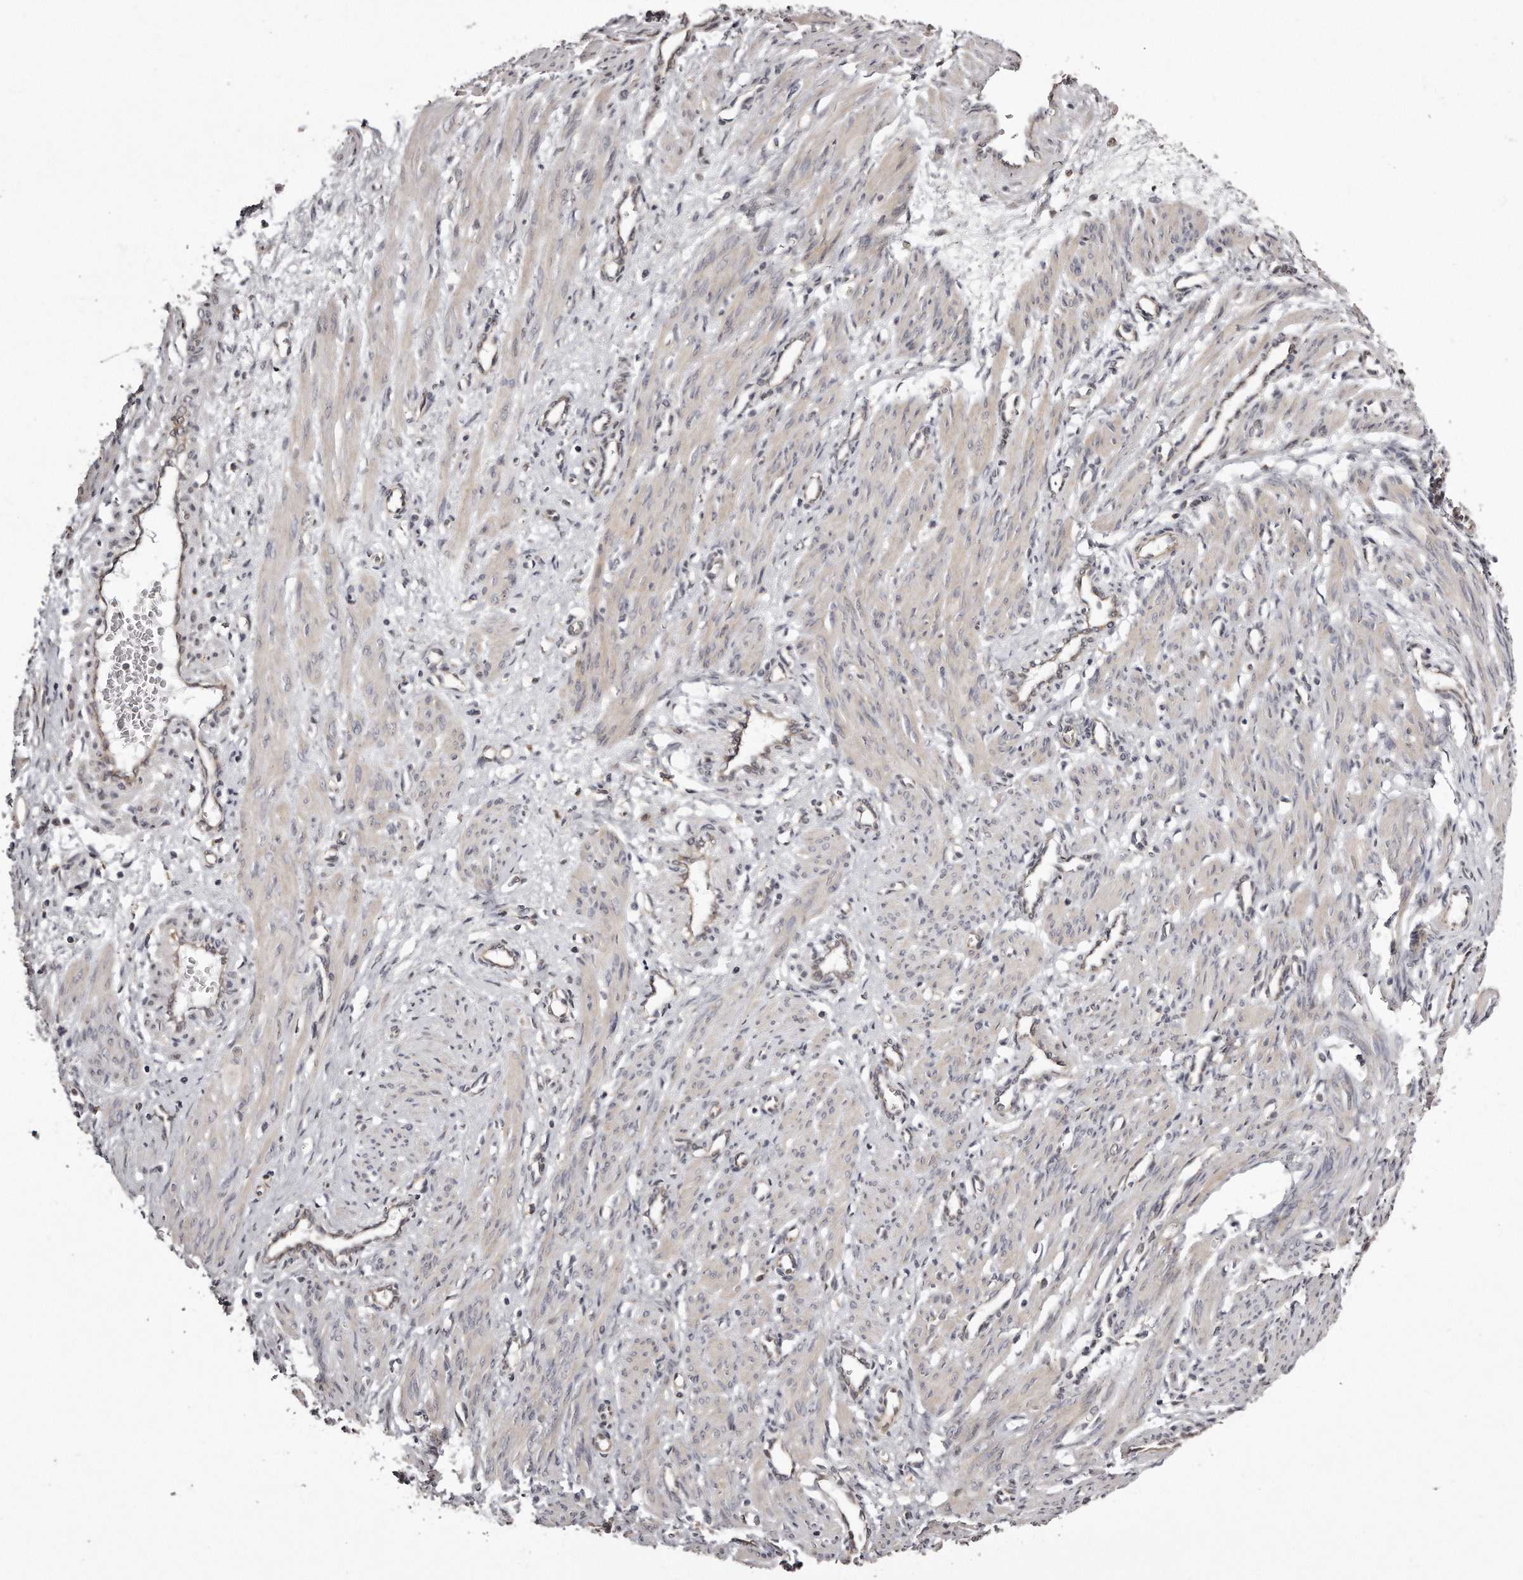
{"staining": {"intensity": "negative", "quantity": "none", "location": "none"}, "tissue": "smooth muscle", "cell_type": "Smooth muscle cells", "image_type": "normal", "snomed": [{"axis": "morphology", "description": "Normal tissue, NOS"}, {"axis": "topography", "description": "Endometrium"}], "caption": "This is an immunohistochemistry (IHC) histopathology image of normal human smooth muscle. There is no expression in smooth muscle cells.", "gene": "TRAPPC14", "patient": {"sex": "female", "age": 33}}